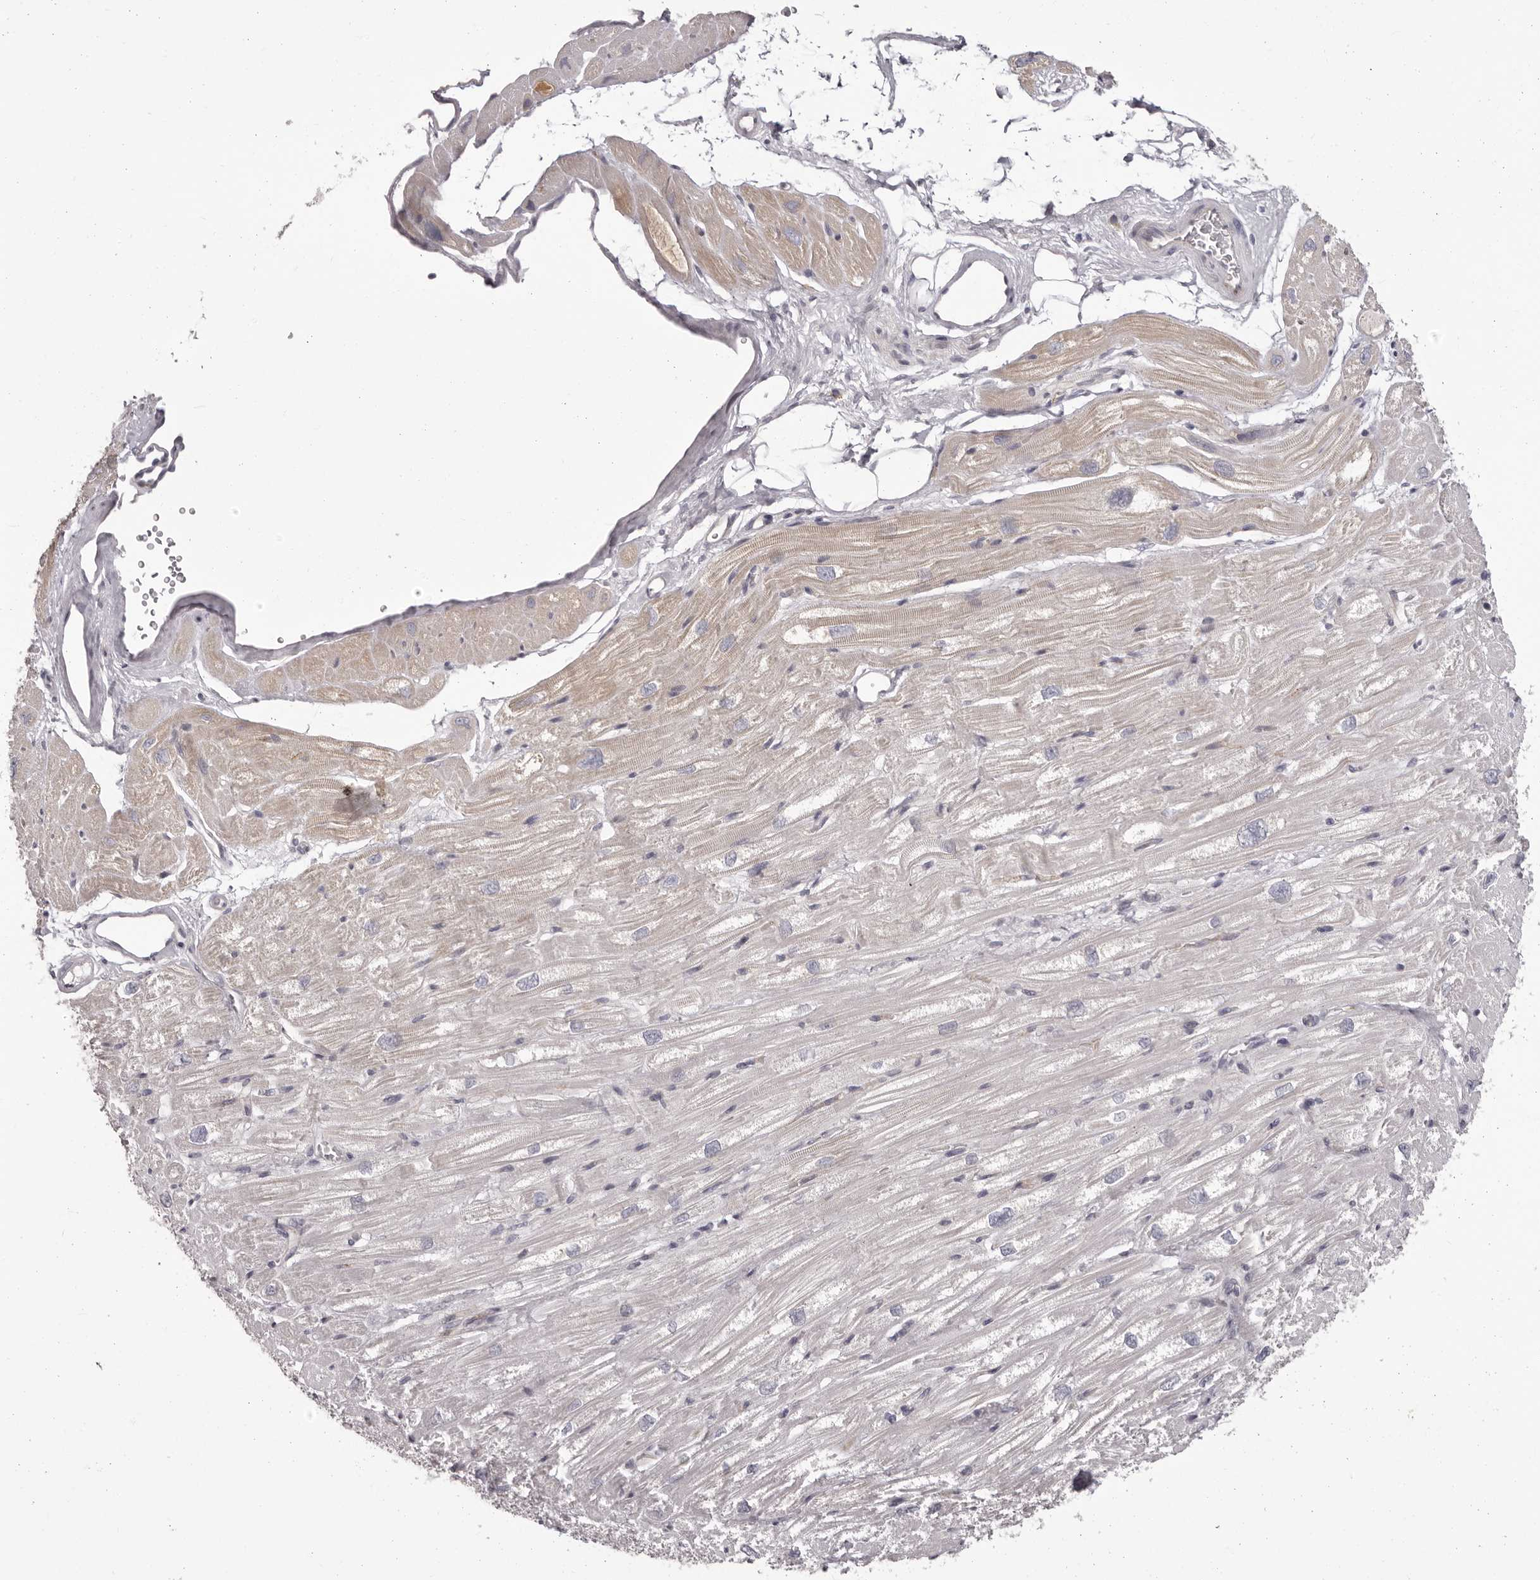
{"staining": {"intensity": "weak", "quantity": "<25%", "location": "cytoplasmic/membranous"}, "tissue": "heart muscle", "cell_type": "Cardiomyocytes", "image_type": "normal", "snomed": [{"axis": "morphology", "description": "Normal tissue, NOS"}, {"axis": "topography", "description": "Heart"}], "caption": "Immunohistochemical staining of unremarkable human heart muscle exhibits no significant expression in cardiomyocytes.", "gene": "OTUD3", "patient": {"sex": "male", "age": 50}}